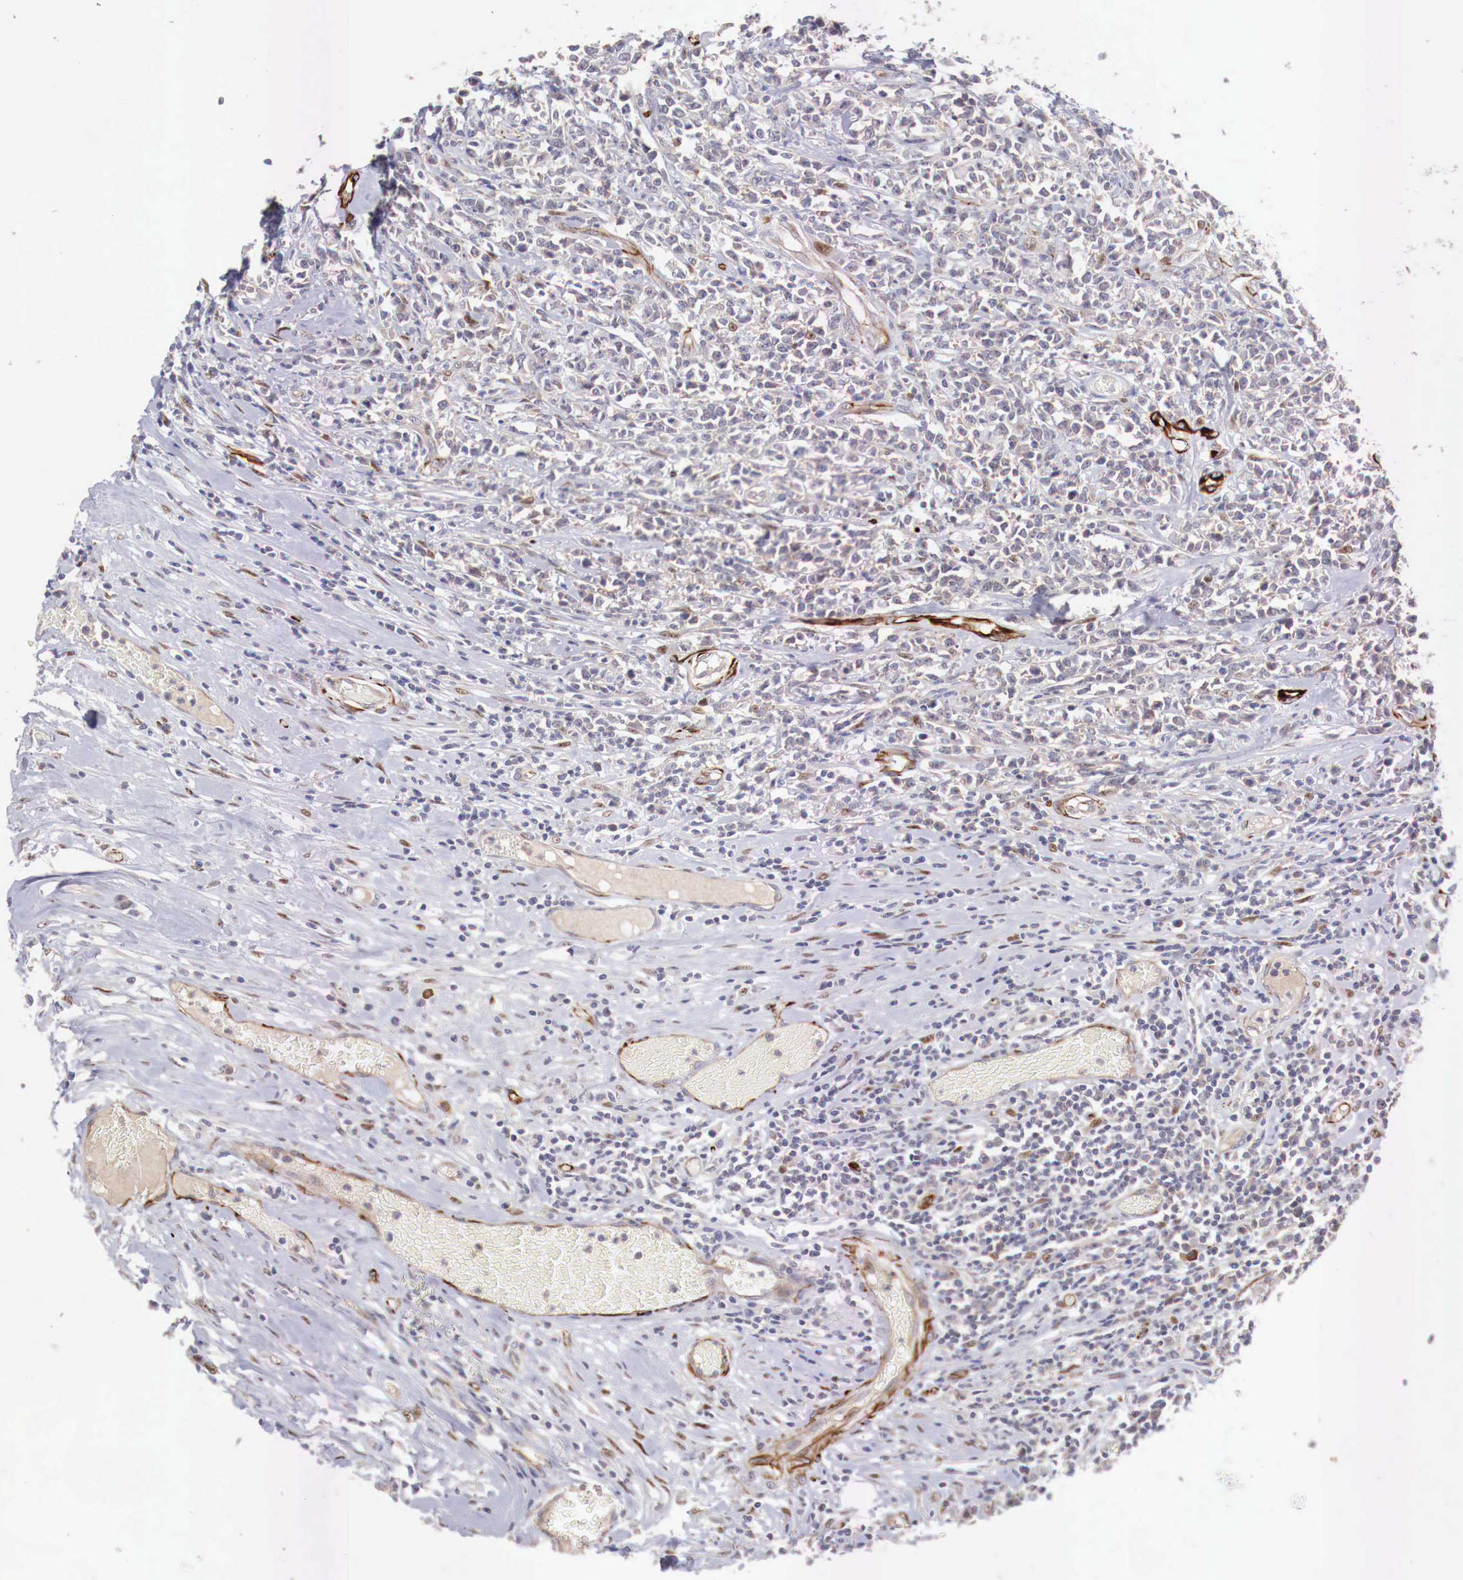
{"staining": {"intensity": "negative", "quantity": "none", "location": "none"}, "tissue": "lymphoma", "cell_type": "Tumor cells", "image_type": "cancer", "snomed": [{"axis": "morphology", "description": "Malignant lymphoma, non-Hodgkin's type, High grade"}, {"axis": "topography", "description": "Colon"}], "caption": "Immunohistochemical staining of malignant lymphoma, non-Hodgkin's type (high-grade) exhibits no significant staining in tumor cells.", "gene": "WT1", "patient": {"sex": "male", "age": 82}}